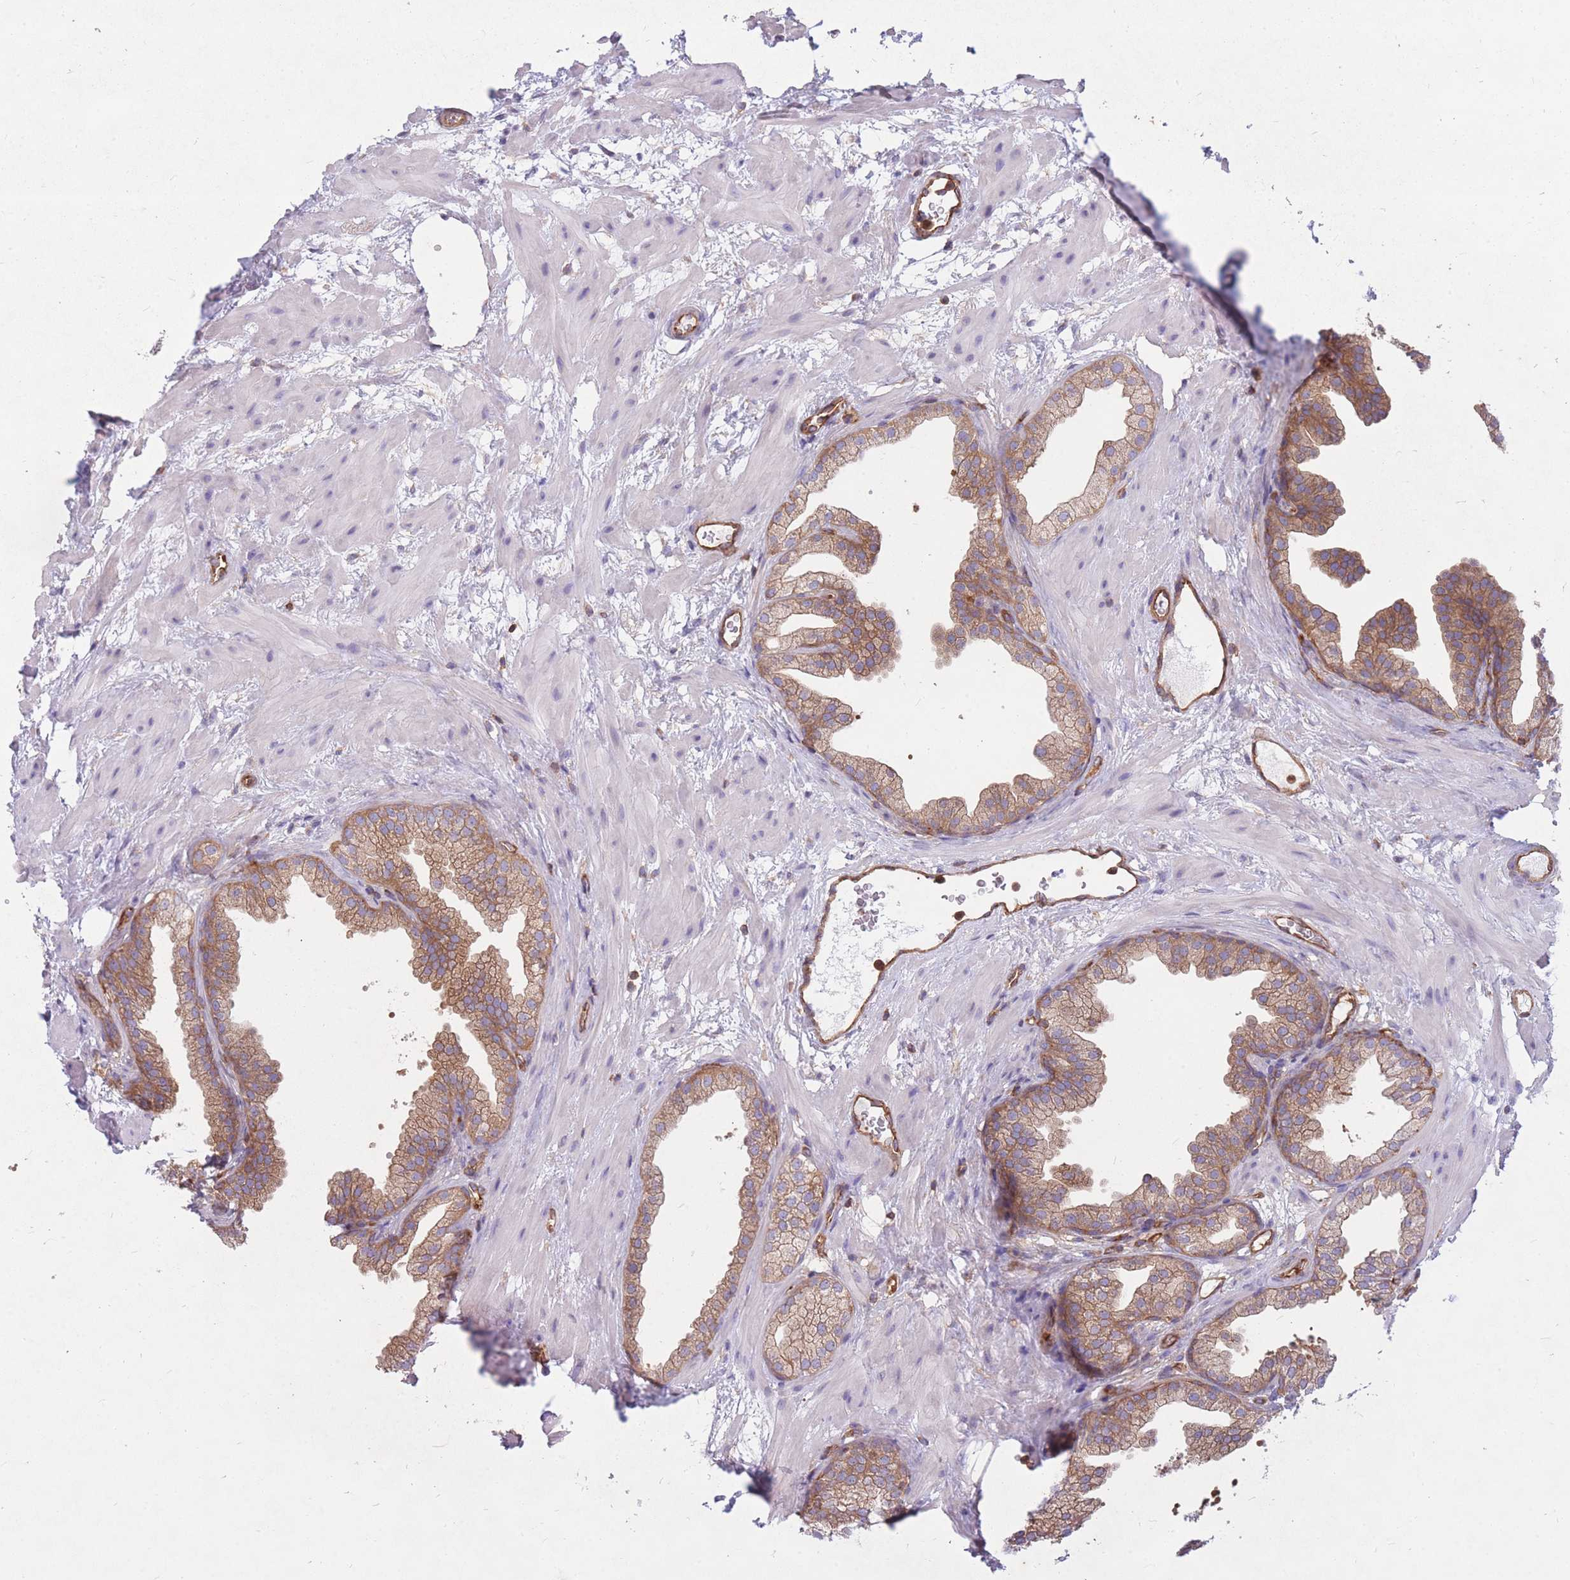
{"staining": {"intensity": "moderate", "quantity": ">75%", "location": "cytoplasmic/membranous"}, "tissue": "prostate", "cell_type": "Glandular cells", "image_type": "normal", "snomed": [{"axis": "morphology", "description": "Normal tissue, NOS"}, {"axis": "topography", "description": "Prostate"}], "caption": "Unremarkable prostate demonstrates moderate cytoplasmic/membranous staining in about >75% of glandular cells.", "gene": "GGA1", "patient": {"sex": "male", "age": 37}}